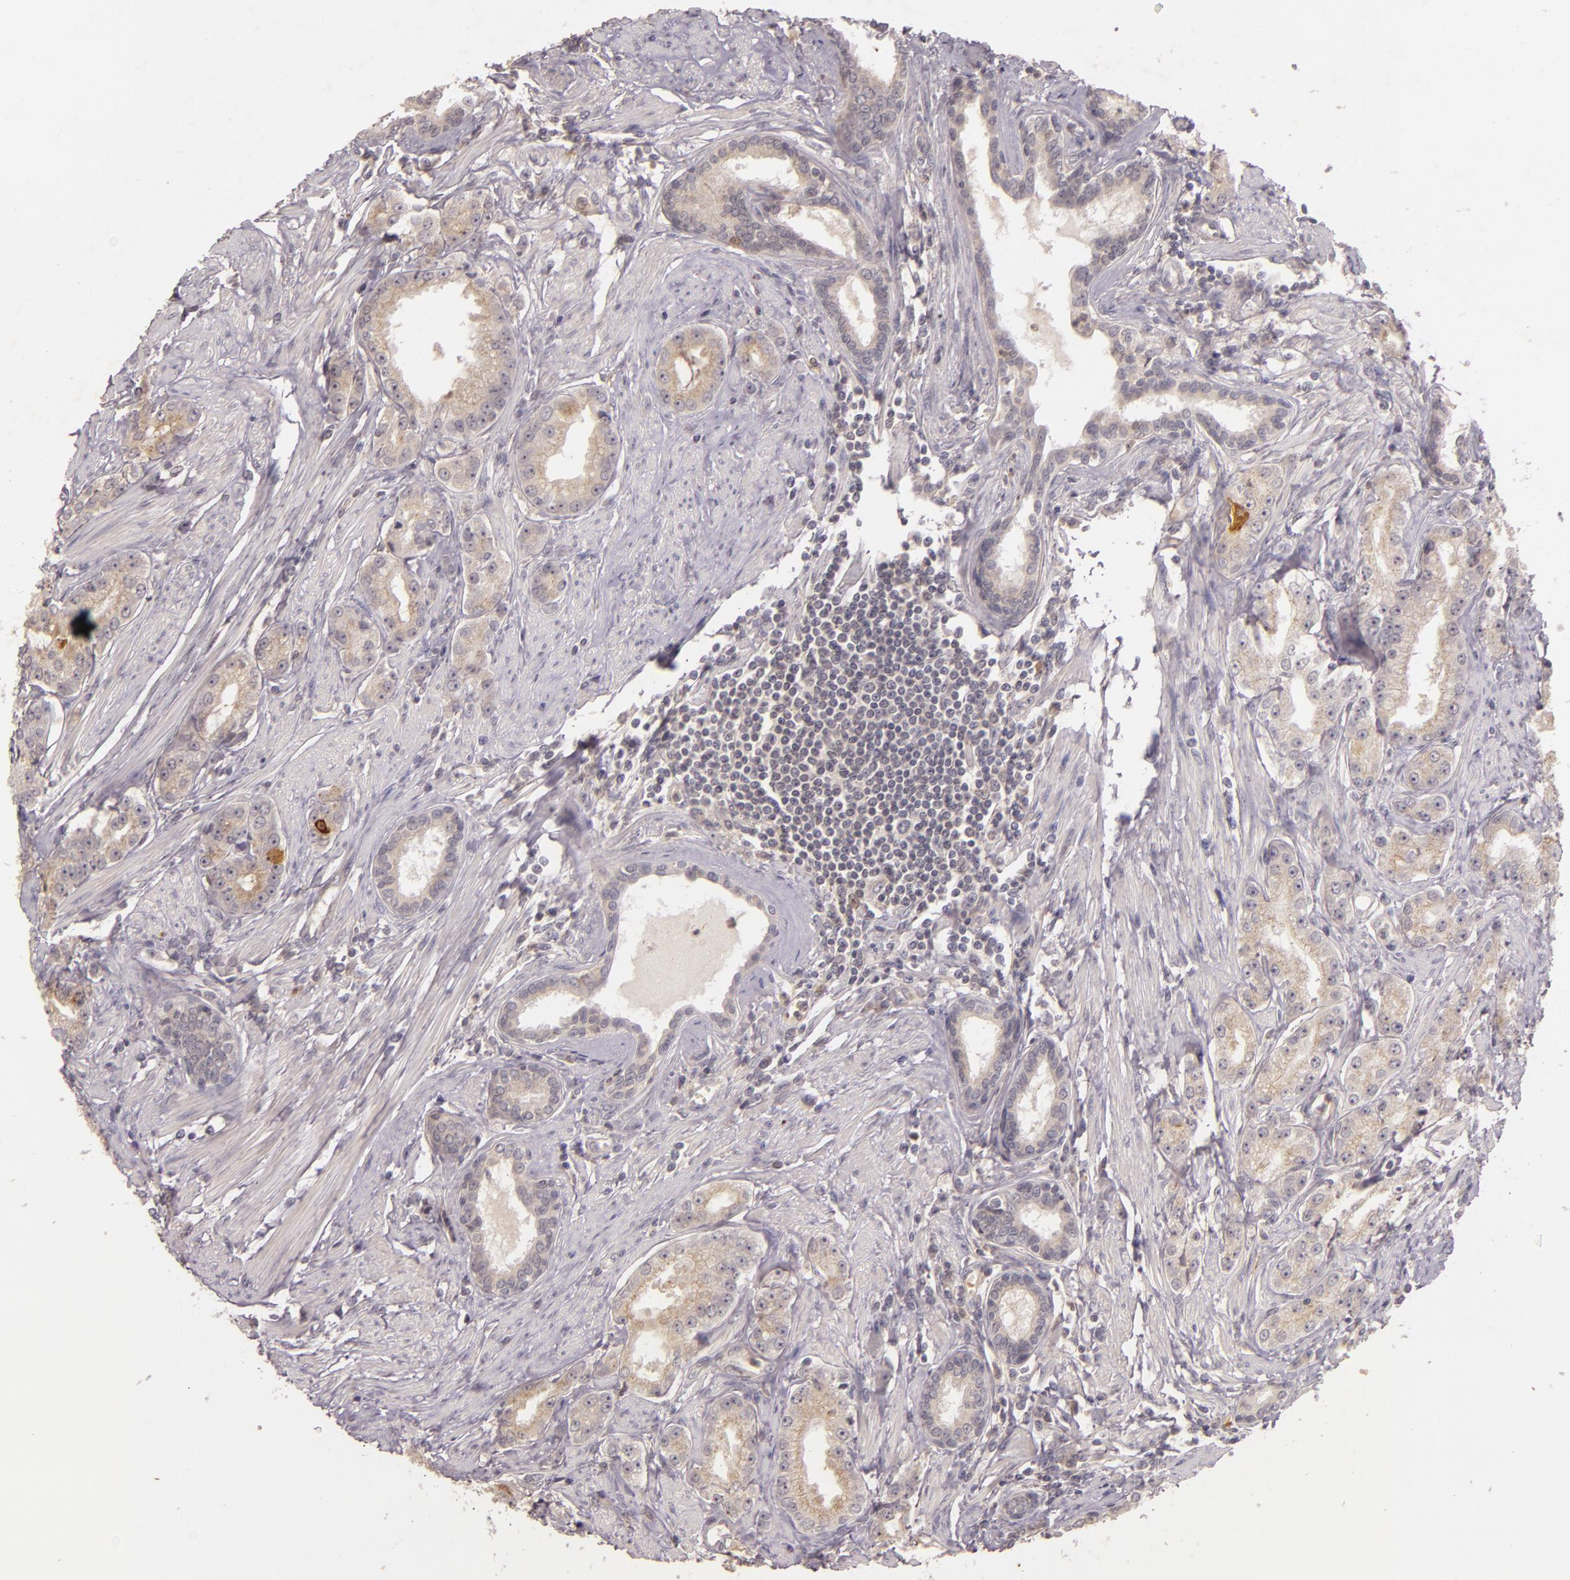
{"staining": {"intensity": "strong", "quantity": "<25%", "location": "cytoplasmic/membranous"}, "tissue": "prostate cancer", "cell_type": "Tumor cells", "image_type": "cancer", "snomed": [{"axis": "morphology", "description": "Adenocarcinoma, Medium grade"}, {"axis": "topography", "description": "Prostate"}], "caption": "A histopathology image of prostate cancer stained for a protein demonstrates strong cytoplasmic/membranous brown staining in tumor cells.", "gene": "TFF1", "patient": {"sex": "male", "age": 72}}